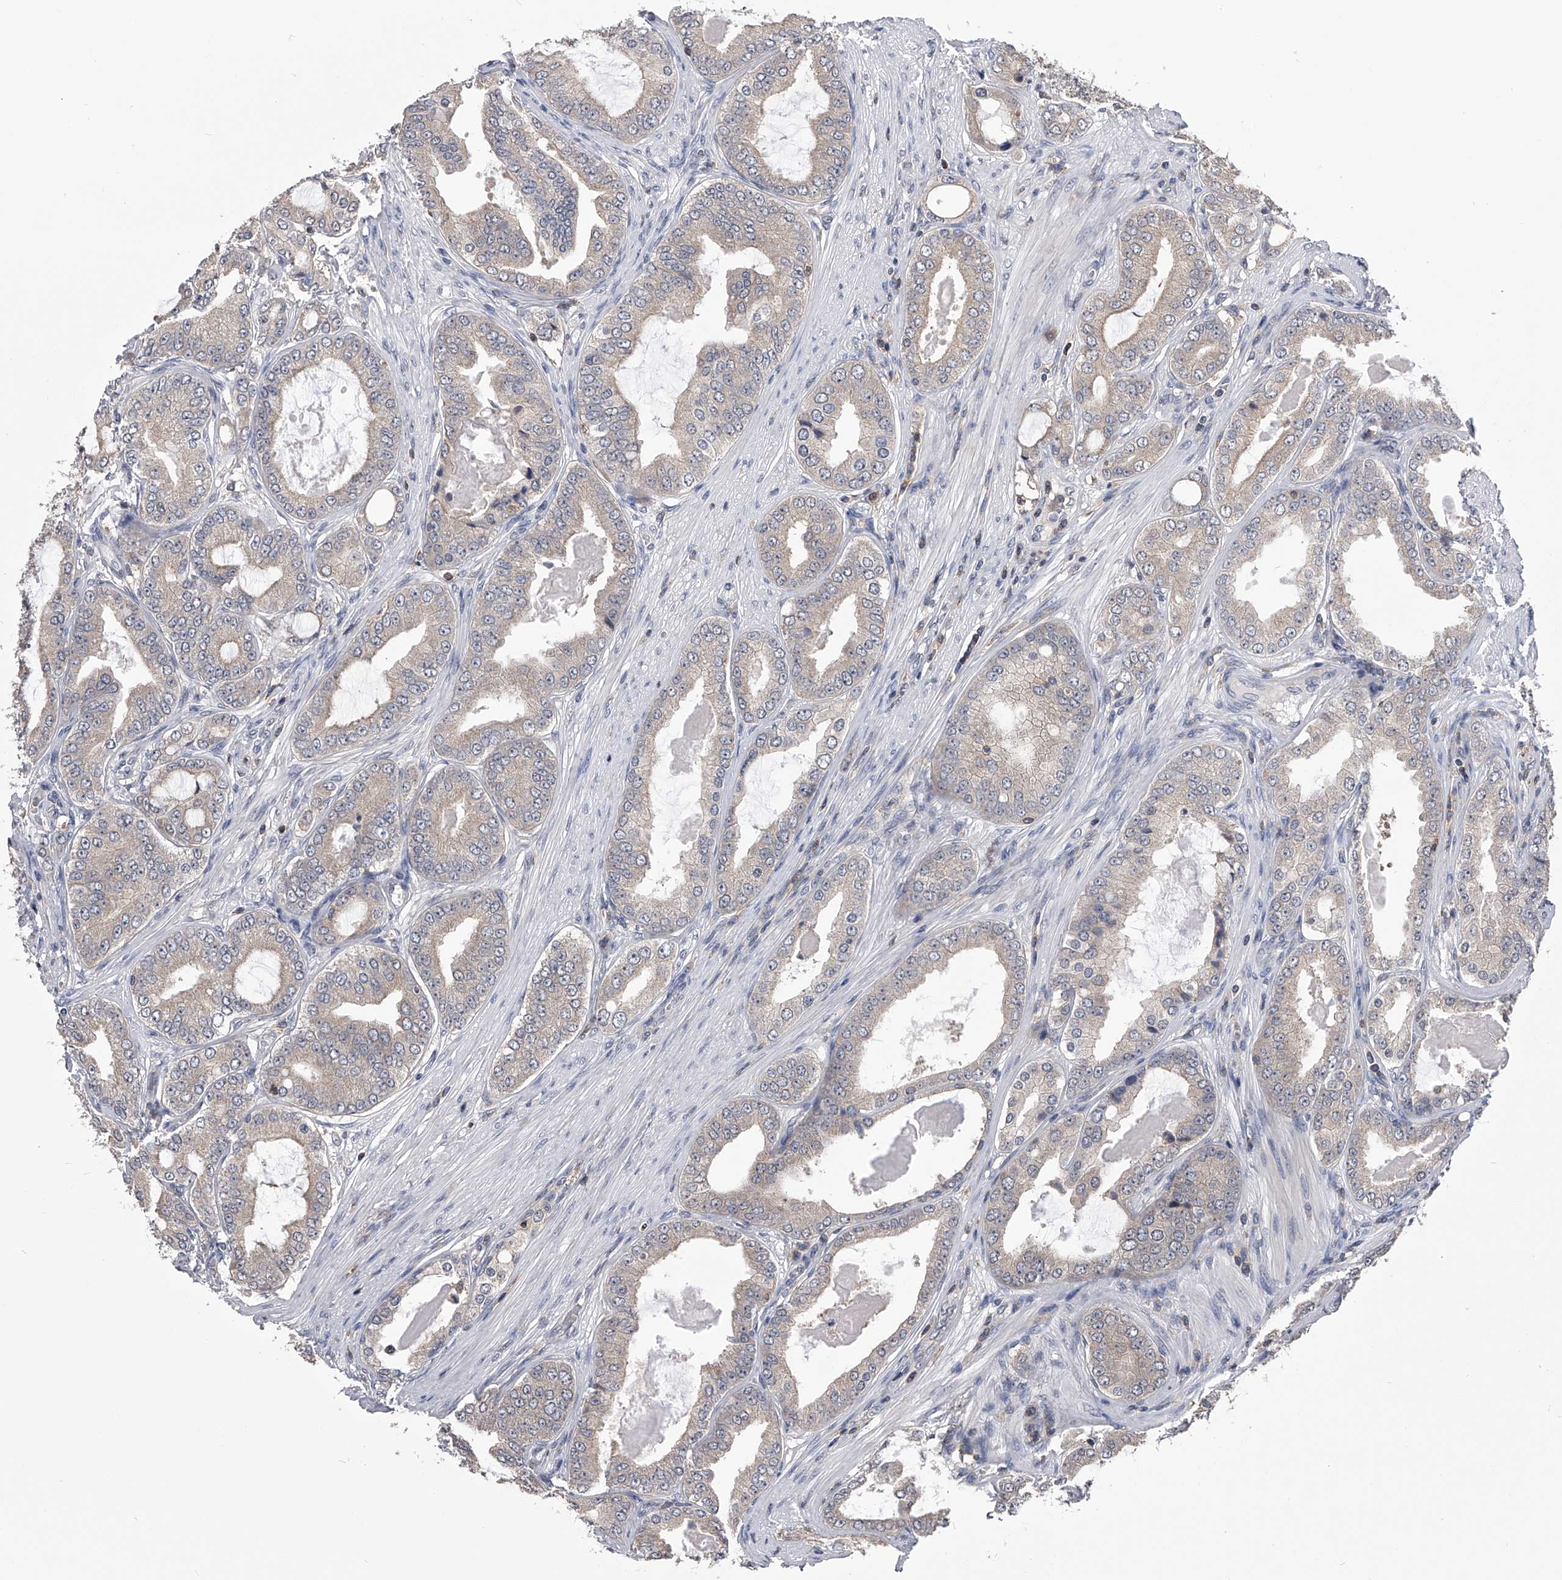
{"staining": {"intensity": "weak", "quantity": "<25%", "location": "cytoplasmic/membranous"}, "tissue": "prostate cancer", "cell_type": "Tumor cells", "image_type": "cancer", "snomed": [{"axis": "morphology", "description": "Adenocarcinoma, High grade"}, {"axis": "topography", "description": "Prostate"}], "caption": "This is an immunohistochemistry (IHC) histopathology image of prostate cancer. There is no positivity in tumor cells.", "gene": "PAN3", "patient": {"sex": "male", "age": 60}}